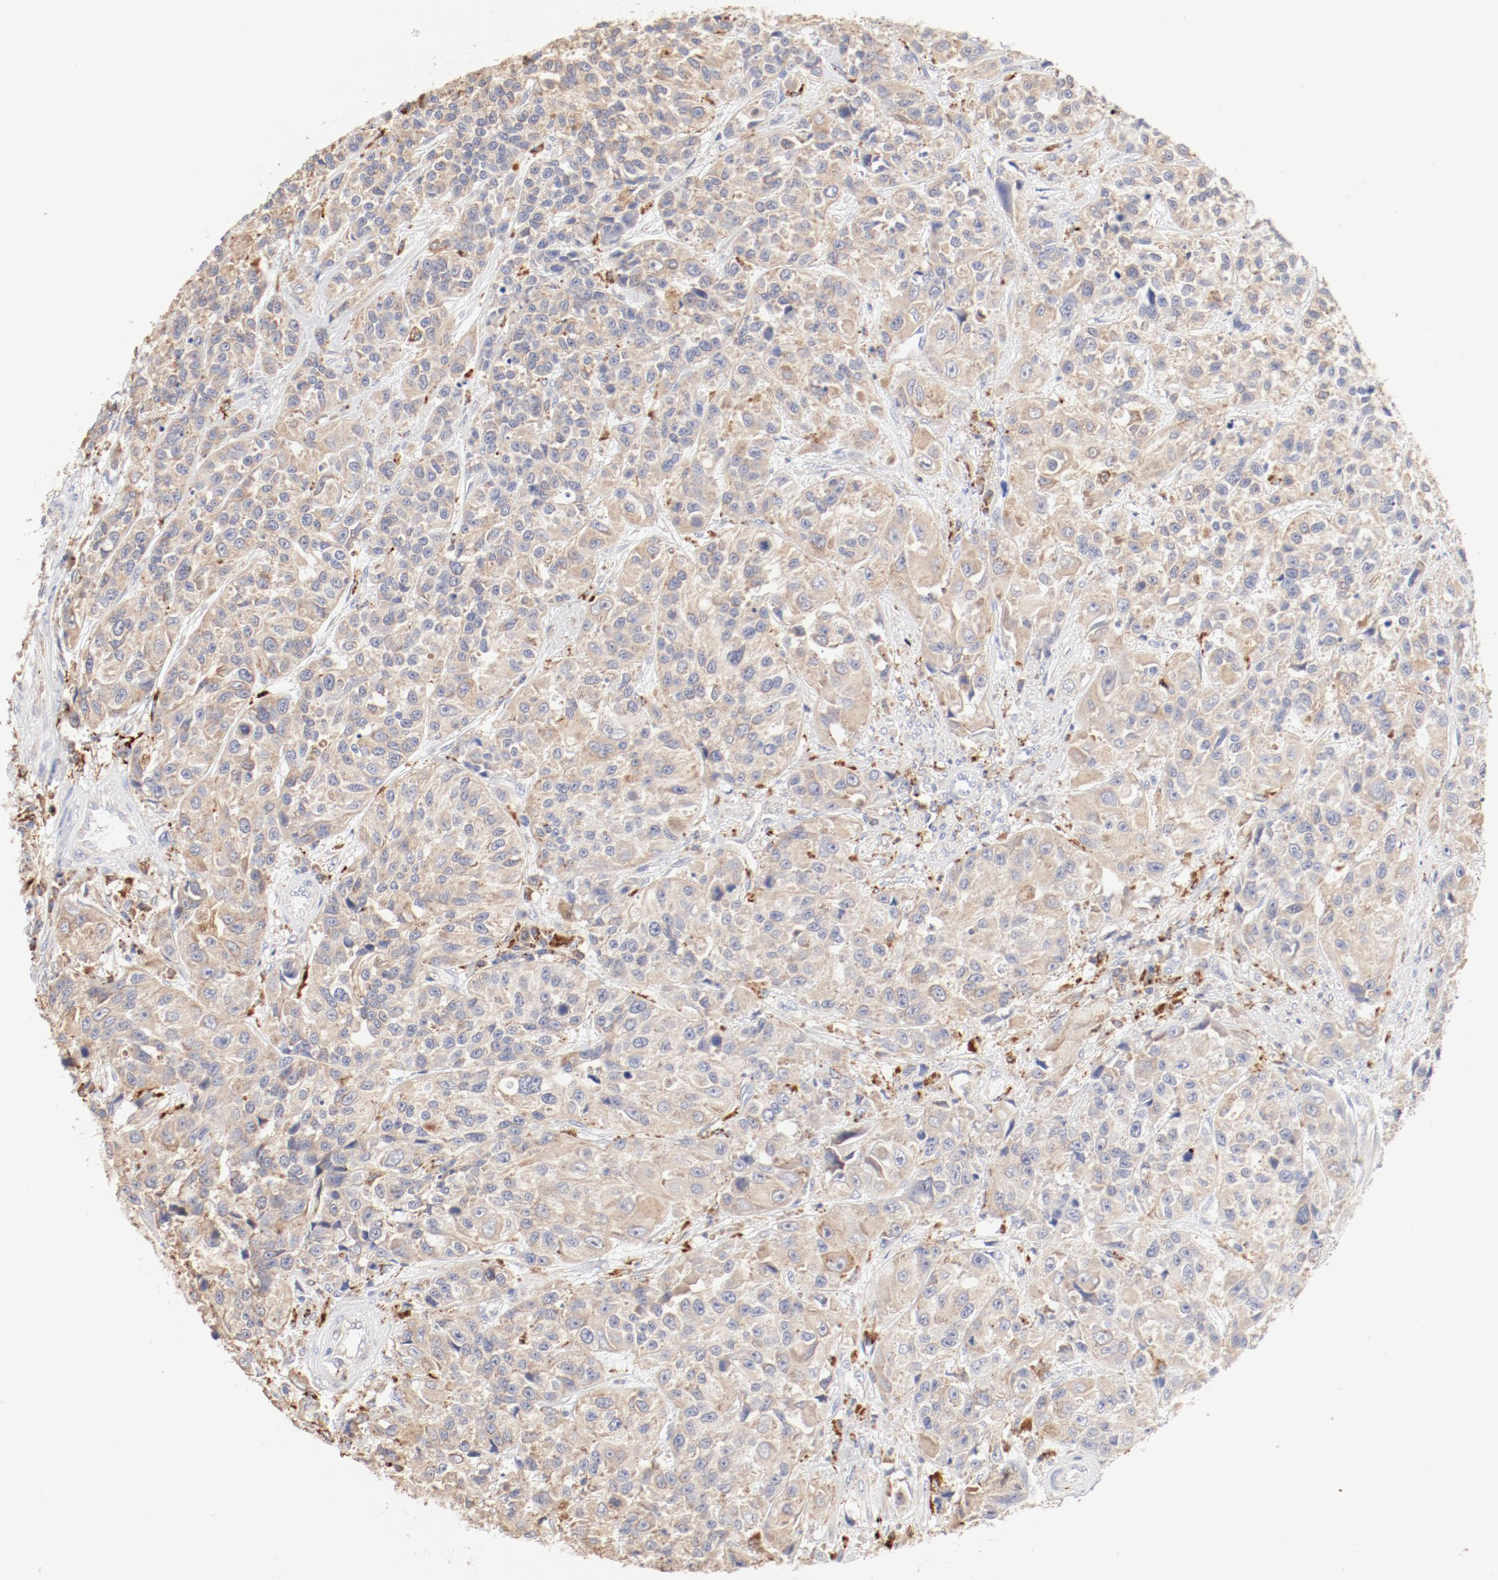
{"staining": {"intensity": "weak", "quantity": ">75%", "location": "cytoplasmic/membranous"}, "tissue": "urothelial cancer", "cell_type": "Tumor cells", "image_type": "cancer", "snomed": [{"axis": "morphology", "description": "Urothelial carcinoma, High grade"}, {"axis": "topography", "description": "Urinary bladder"}], "caption": "IHC micrograph of neoplastic tissue: urothelial cancer stained using IHC reveals low levels of weak protein expression localized specifically in the cytoplasmic/membranous of tumor cells, appearing as a cytoplasmic/membranous brown color.", "gene": "CTSH", "patient": {"sex": "female", "age": 81}}